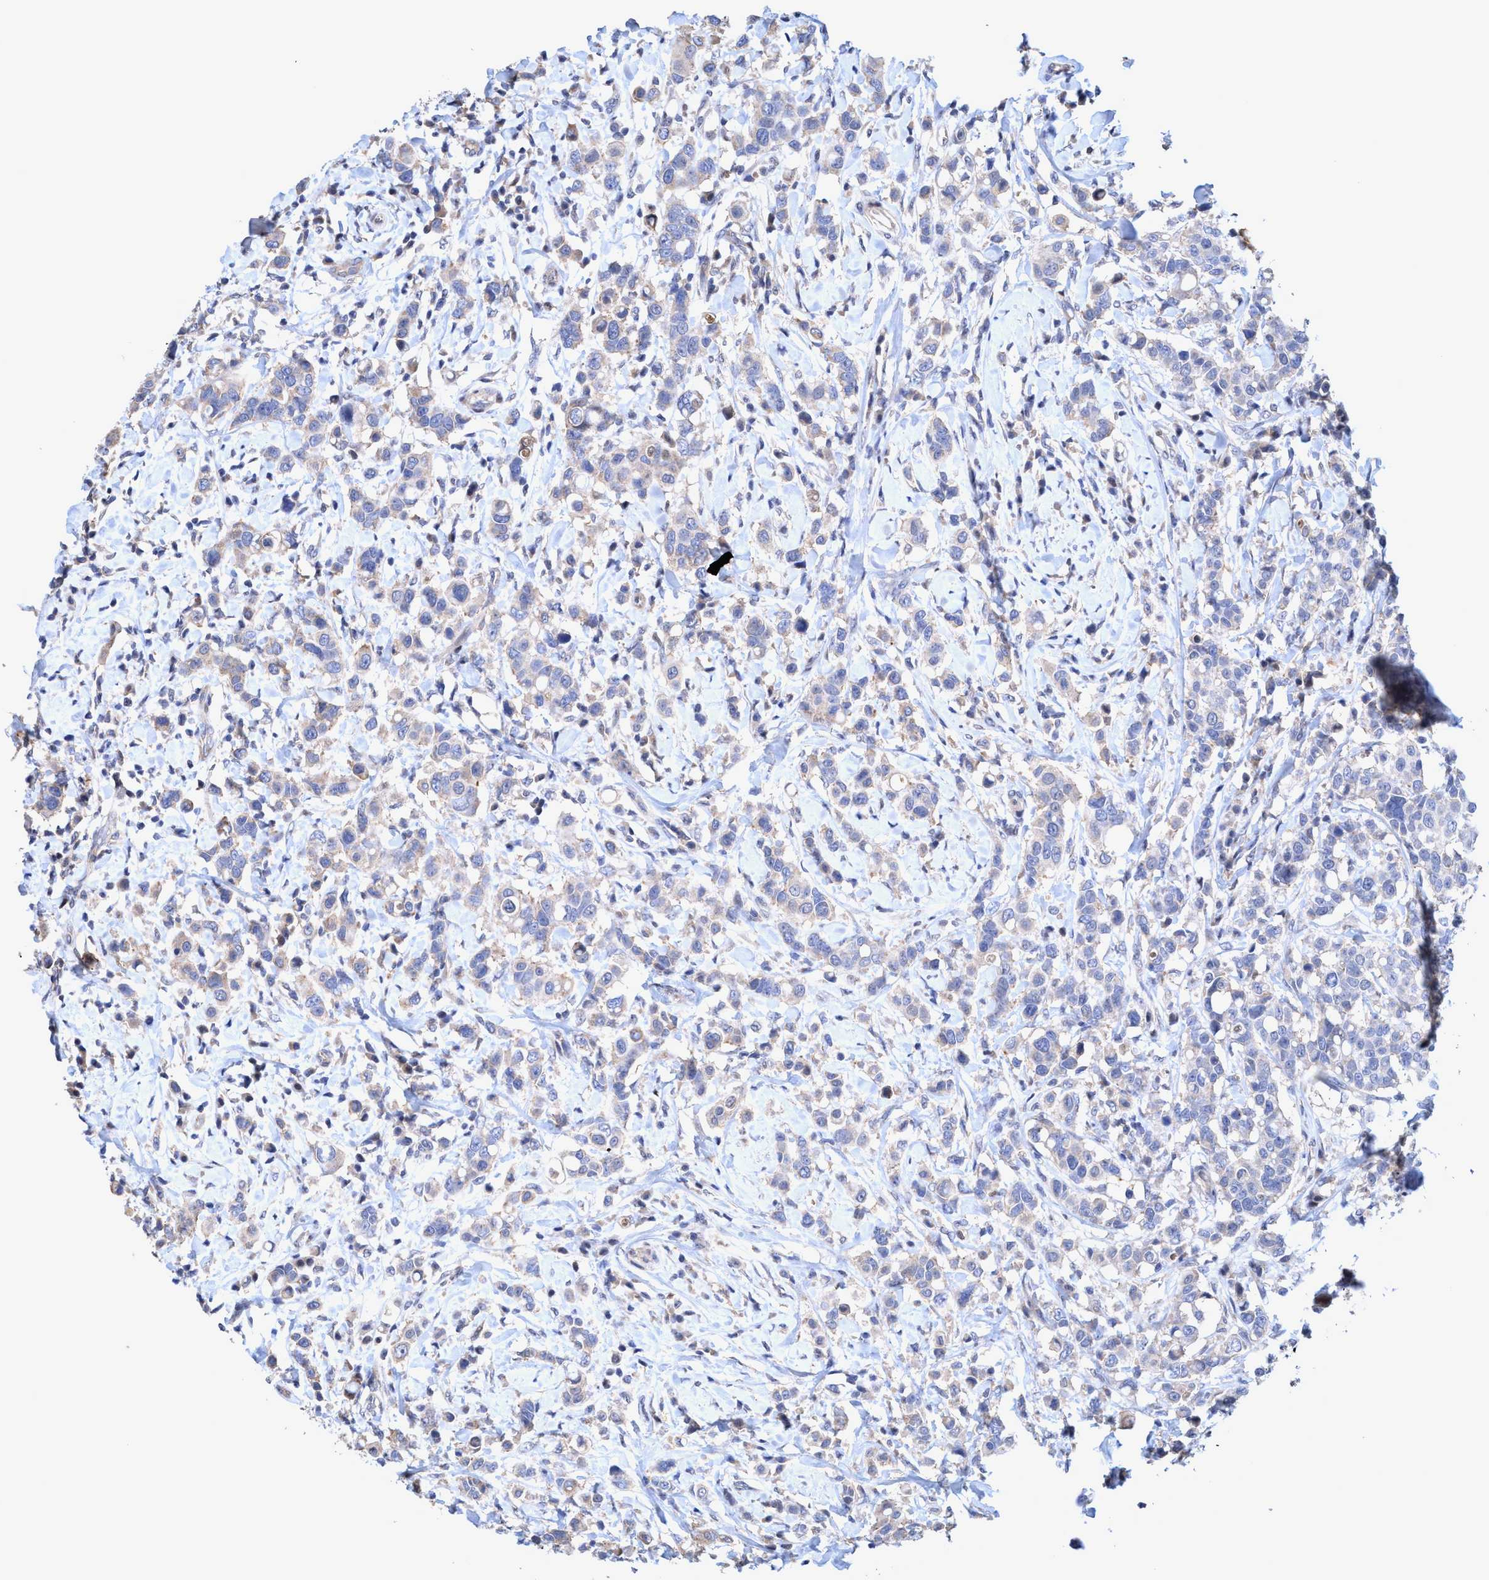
{"staining": {"intensity": "weak", "quantity": "<25%", "location": "cytoplasmic/membranous"}, "tissue": "breast cancer", "cell_type": "Tumor cells", "image_type": "cancer", "snomed": [{"axis": "morphology", "description": "Duct carcinoma"}, {"axis": "topography", "description": "Breast"}], "caption": "Human breast infiltrating ductal carcinoma stained for a protein using immunohistochemistry (IHC) exhibits no positivity in tumor cells.", "gene": "ZNF677", "patient": {"sex": "female", "age": 27}}